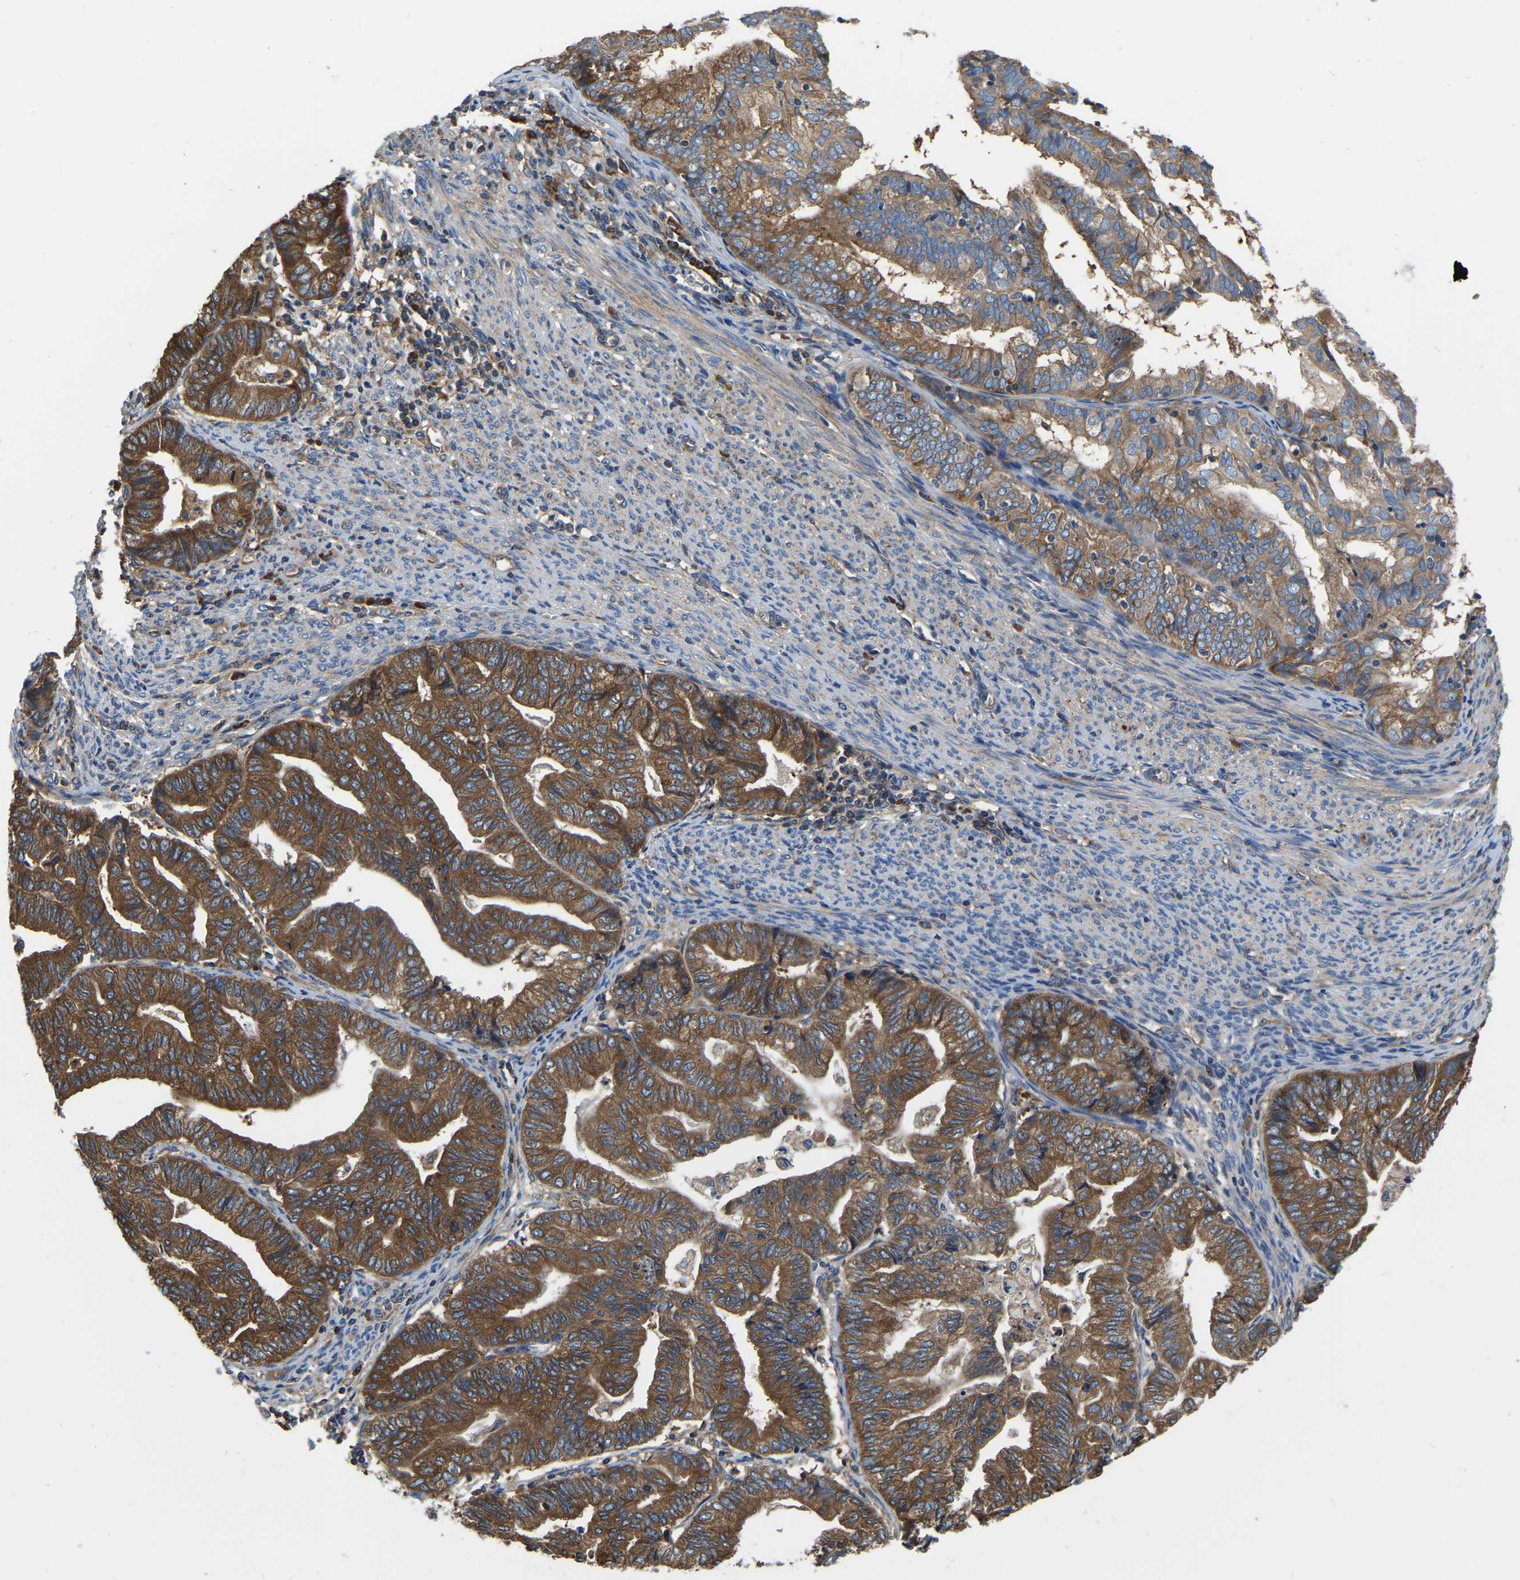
{"staining": {"intensity": "strong", "quantity": ">75%", "location": "cytoplasmic/membranous"}, "tissue": "endometrial cancer", "cell_type": "Tumor cells", "image_type": "cancer", "snomed": [{"axis": "morphology", "description": "Adenocarcinoma, NOS"}, {"axis": "topography", "description": "Endometrium"}], "caption": "Protein analysis of endometrial cancer tissue displays strong cytoplasmic/membranous positivity in about >75% of tumor cells.", "gene": "GARS1", "patient": {"sex": "female", "age": 79}}